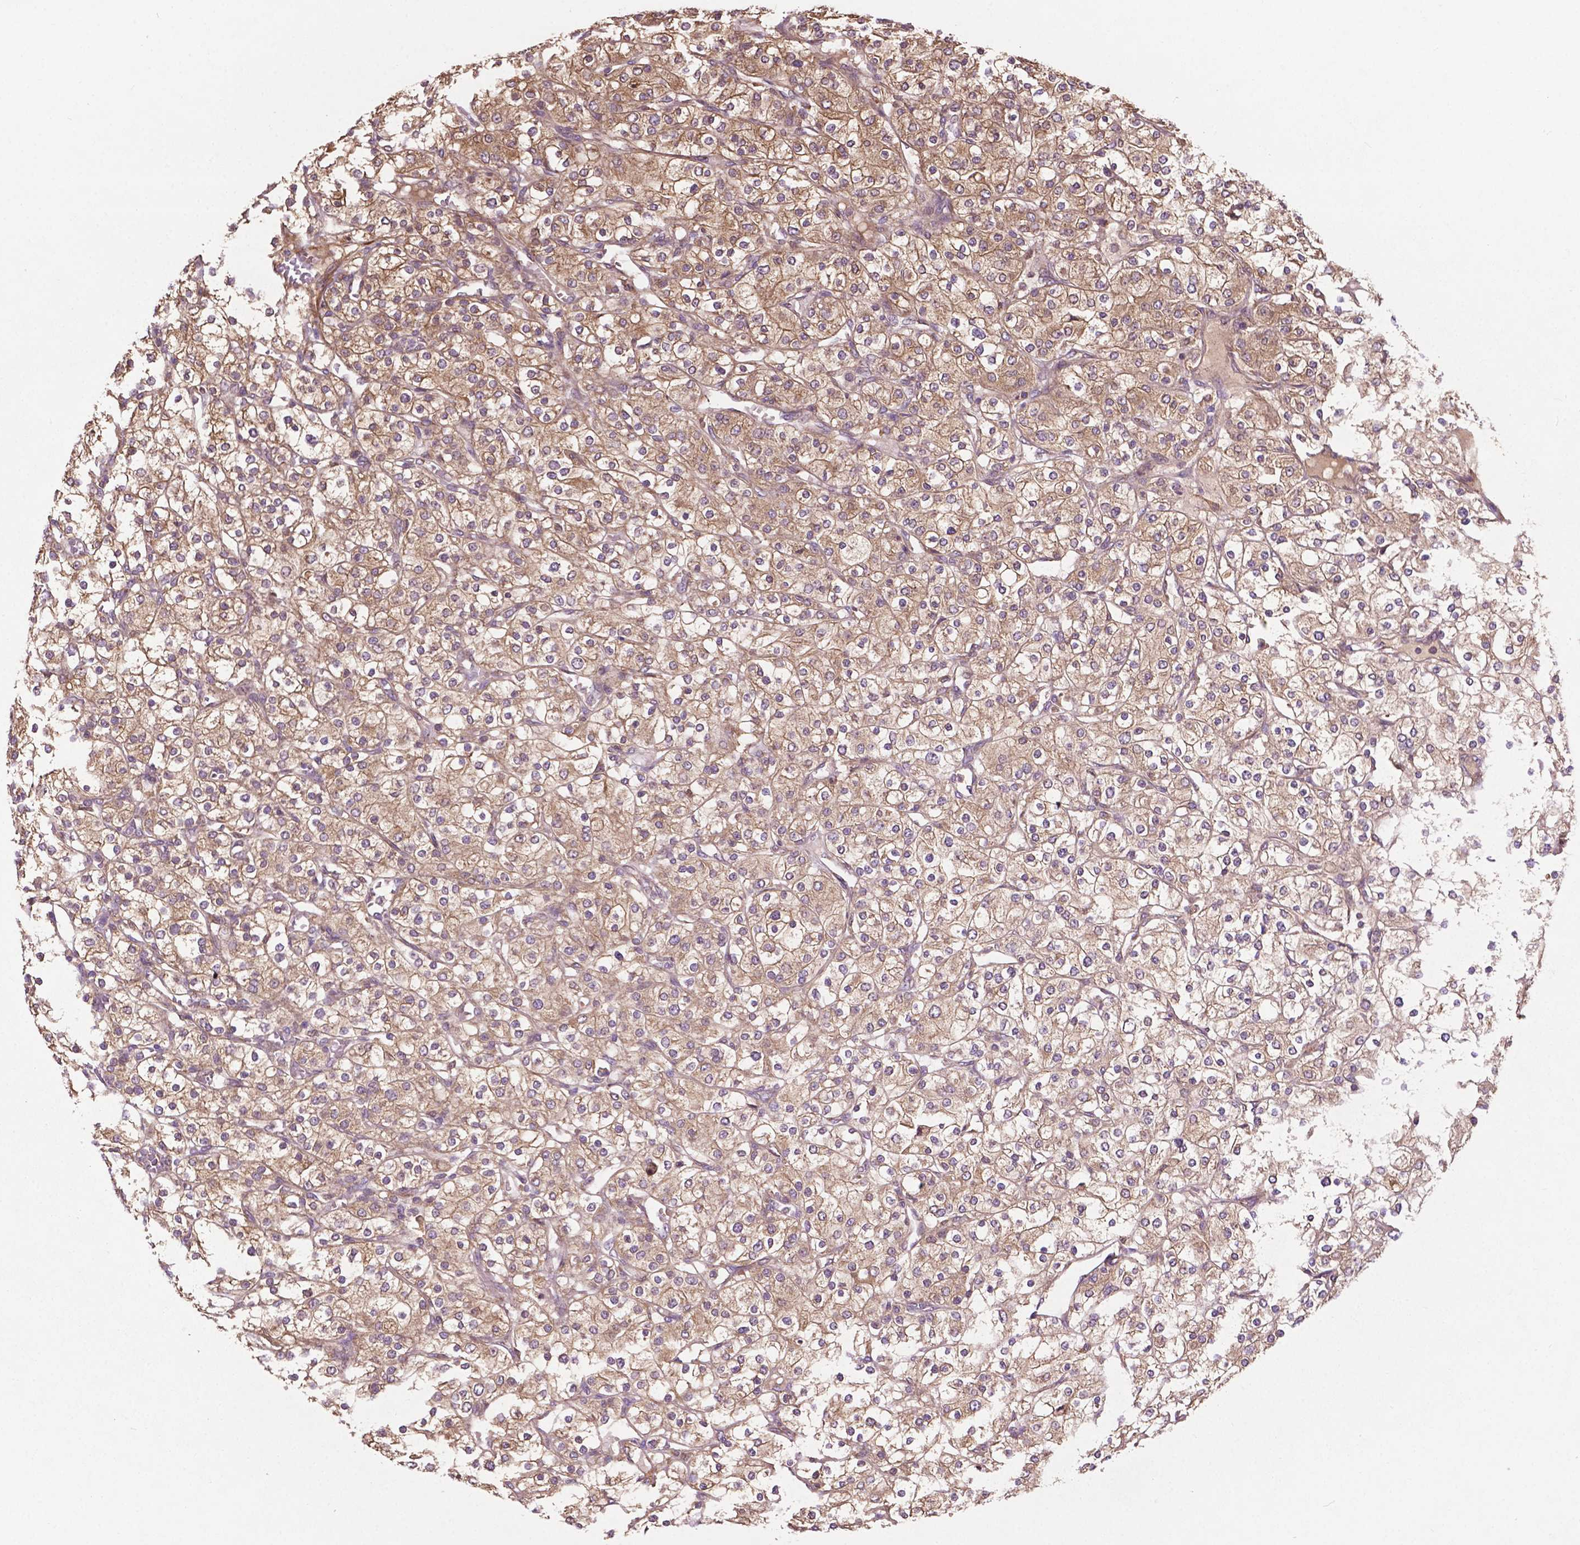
{"staining": {"intensity": "moderate", "quantity": ">75%", "location": "cytoplasmic/membranous"}, "tissue": "renal cancer", "cell_type": "Tumor cells", "image_type": "cancer", "snomed": [{"axis": "morphology", "description": "Adenocarcinoma, NOS"}, {"axis": "topography", "description": "Kidney"}], "caption": "Renal cancer stained with a protein marker shows moderate staining in tumor cells.", "gene": "GJA9", "patient": {"sex": "male", "age": 80}}